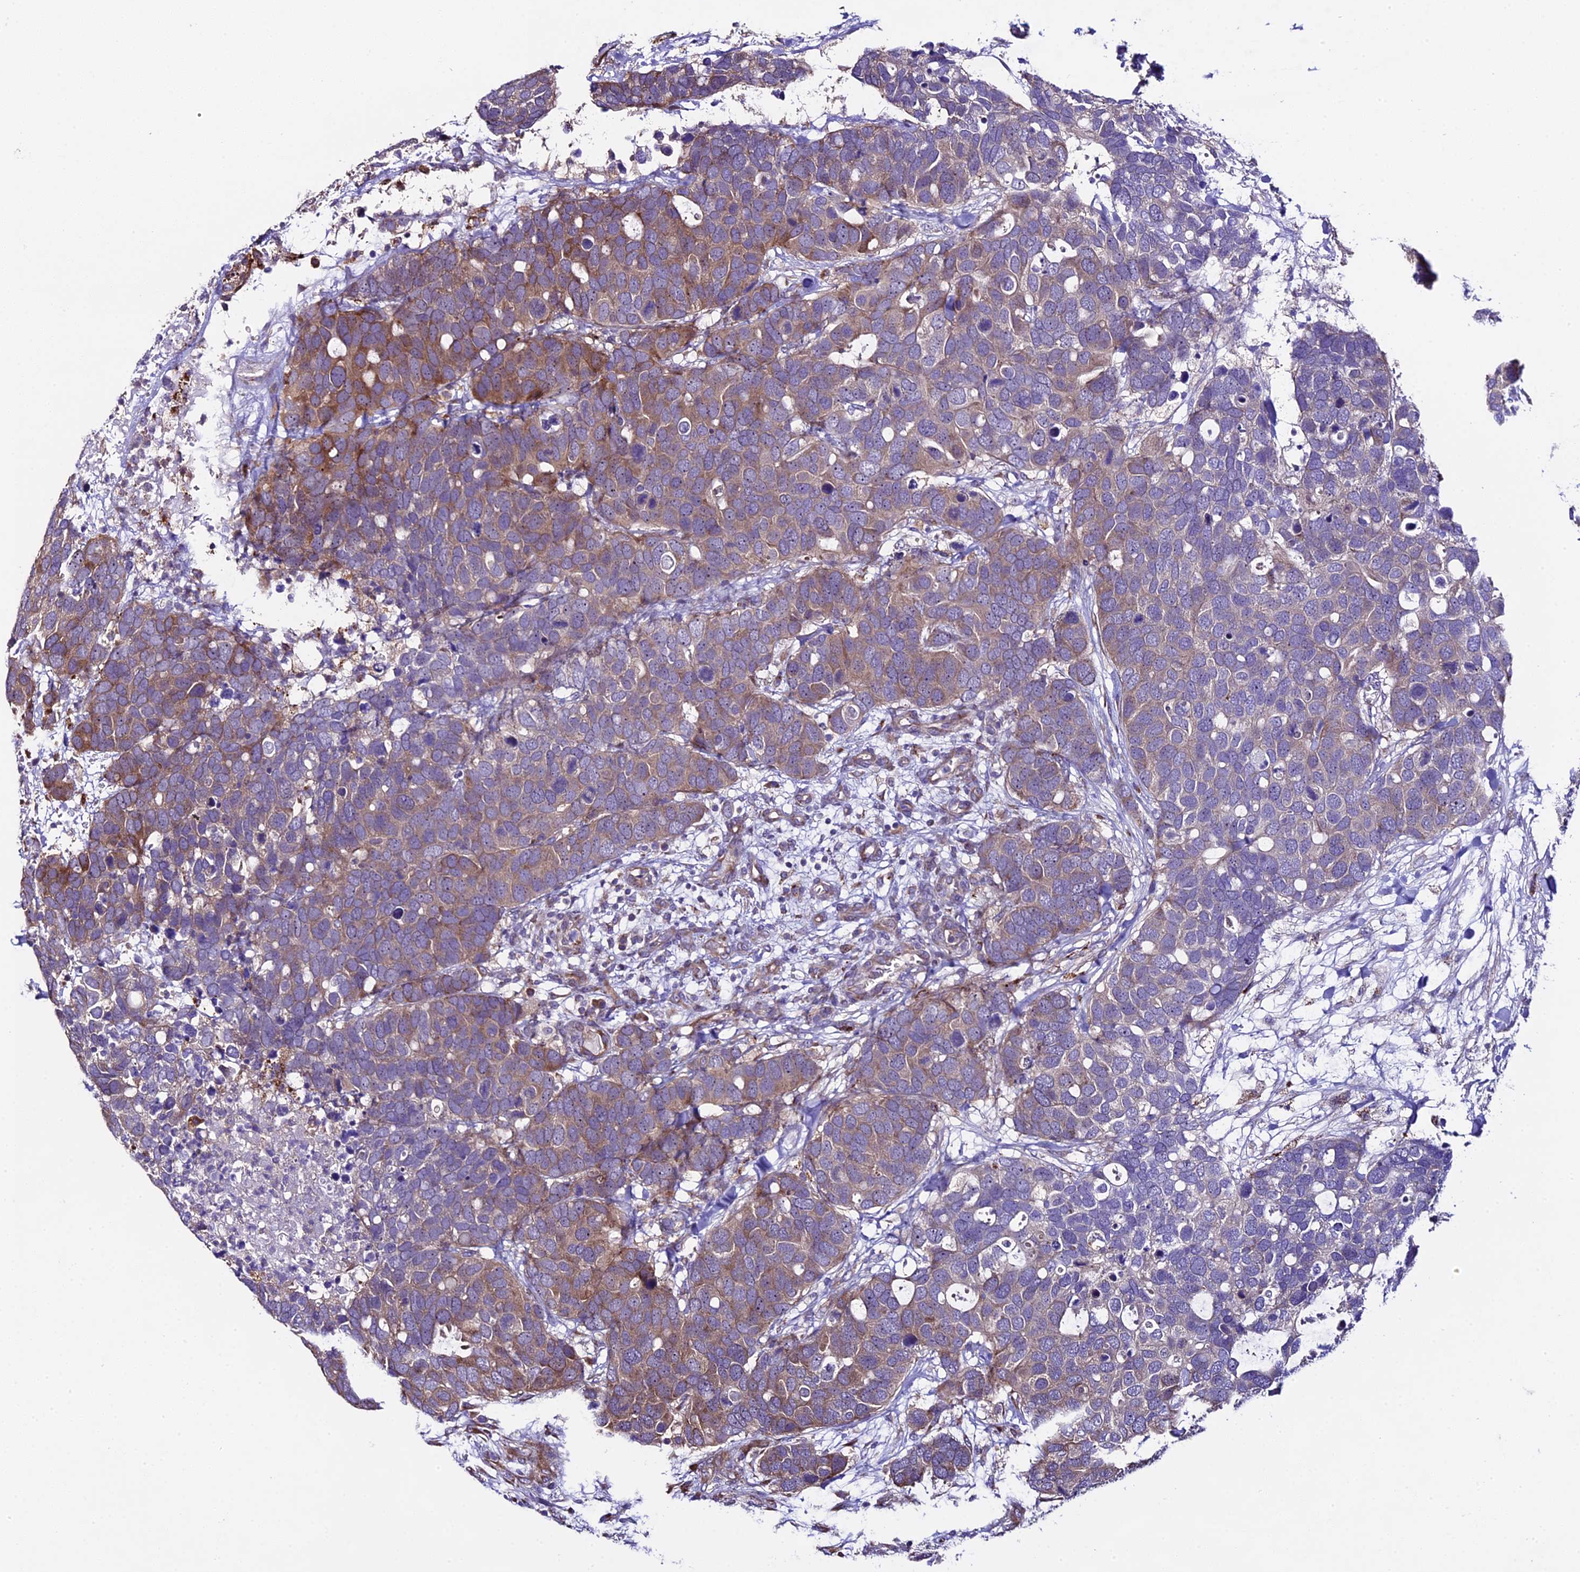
{"staining": {"intensity": "moderate", "quantity": "25%-75%", "location": "cytoplasmic/membranous"}, "tissue": "breast cancer", "cell_type": "Tumor cells", "image_type": "cancer", "snomed": [{"axis": "morphology", "description": "Duct carcinoma"}, {"axis": "topography", "description": "Breast"}], "caption": "IHC photomicrograph of neoplastic tissue: breast cancer (infiltrating ductal carcinoma) stained using immunohistochemistry (IHC) exhibits medium levels of moderate protein expression localized specifically in the cytoplasmic/membranous of tumor cells, appearing as a cytoplasmic/membranous brown color.", "gene": "SPIRE1", "patient": {"sex": "female", "age": 83}}